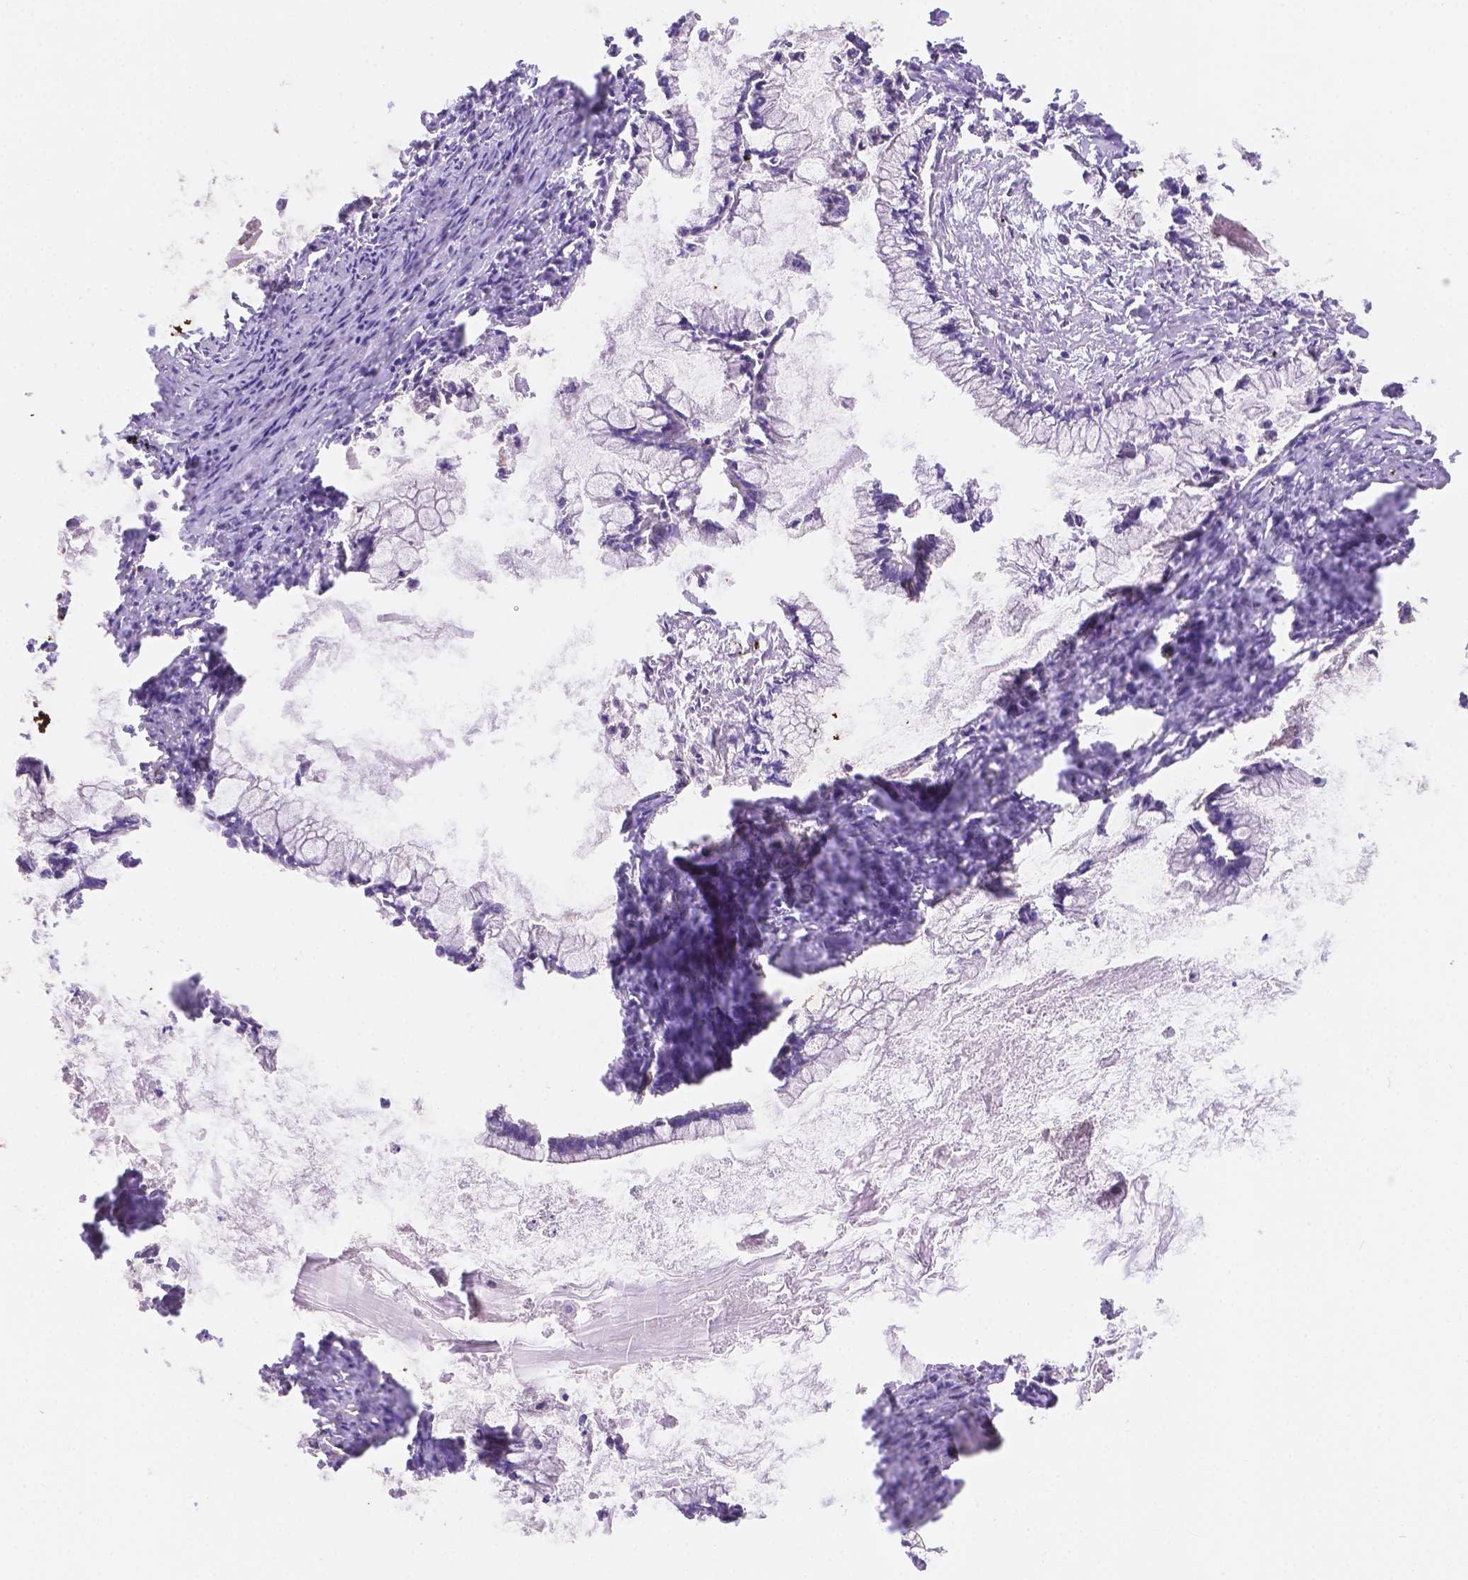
{"staining": {"intensity": "negative", "quantity": "none", "location": "none"}, "tissue": "ovarian cancer", "cell_type": "Tumor cells", "image_type": "cancer", "snomed": [{"axis": "morphology", "description": "Cystadenocarcinoma, mucinous, NOS"}, {"axis": "topography", "description": "Ovary"}], "caption": "An IHC image of ovarian mucinous cystadenocarcinoma is shown. There is no staining in tumor cells of ovarian mucinous cystadenocarcinoma.", "gene": "NXPE2", "patient": {"sex": "female", "age": 67}}